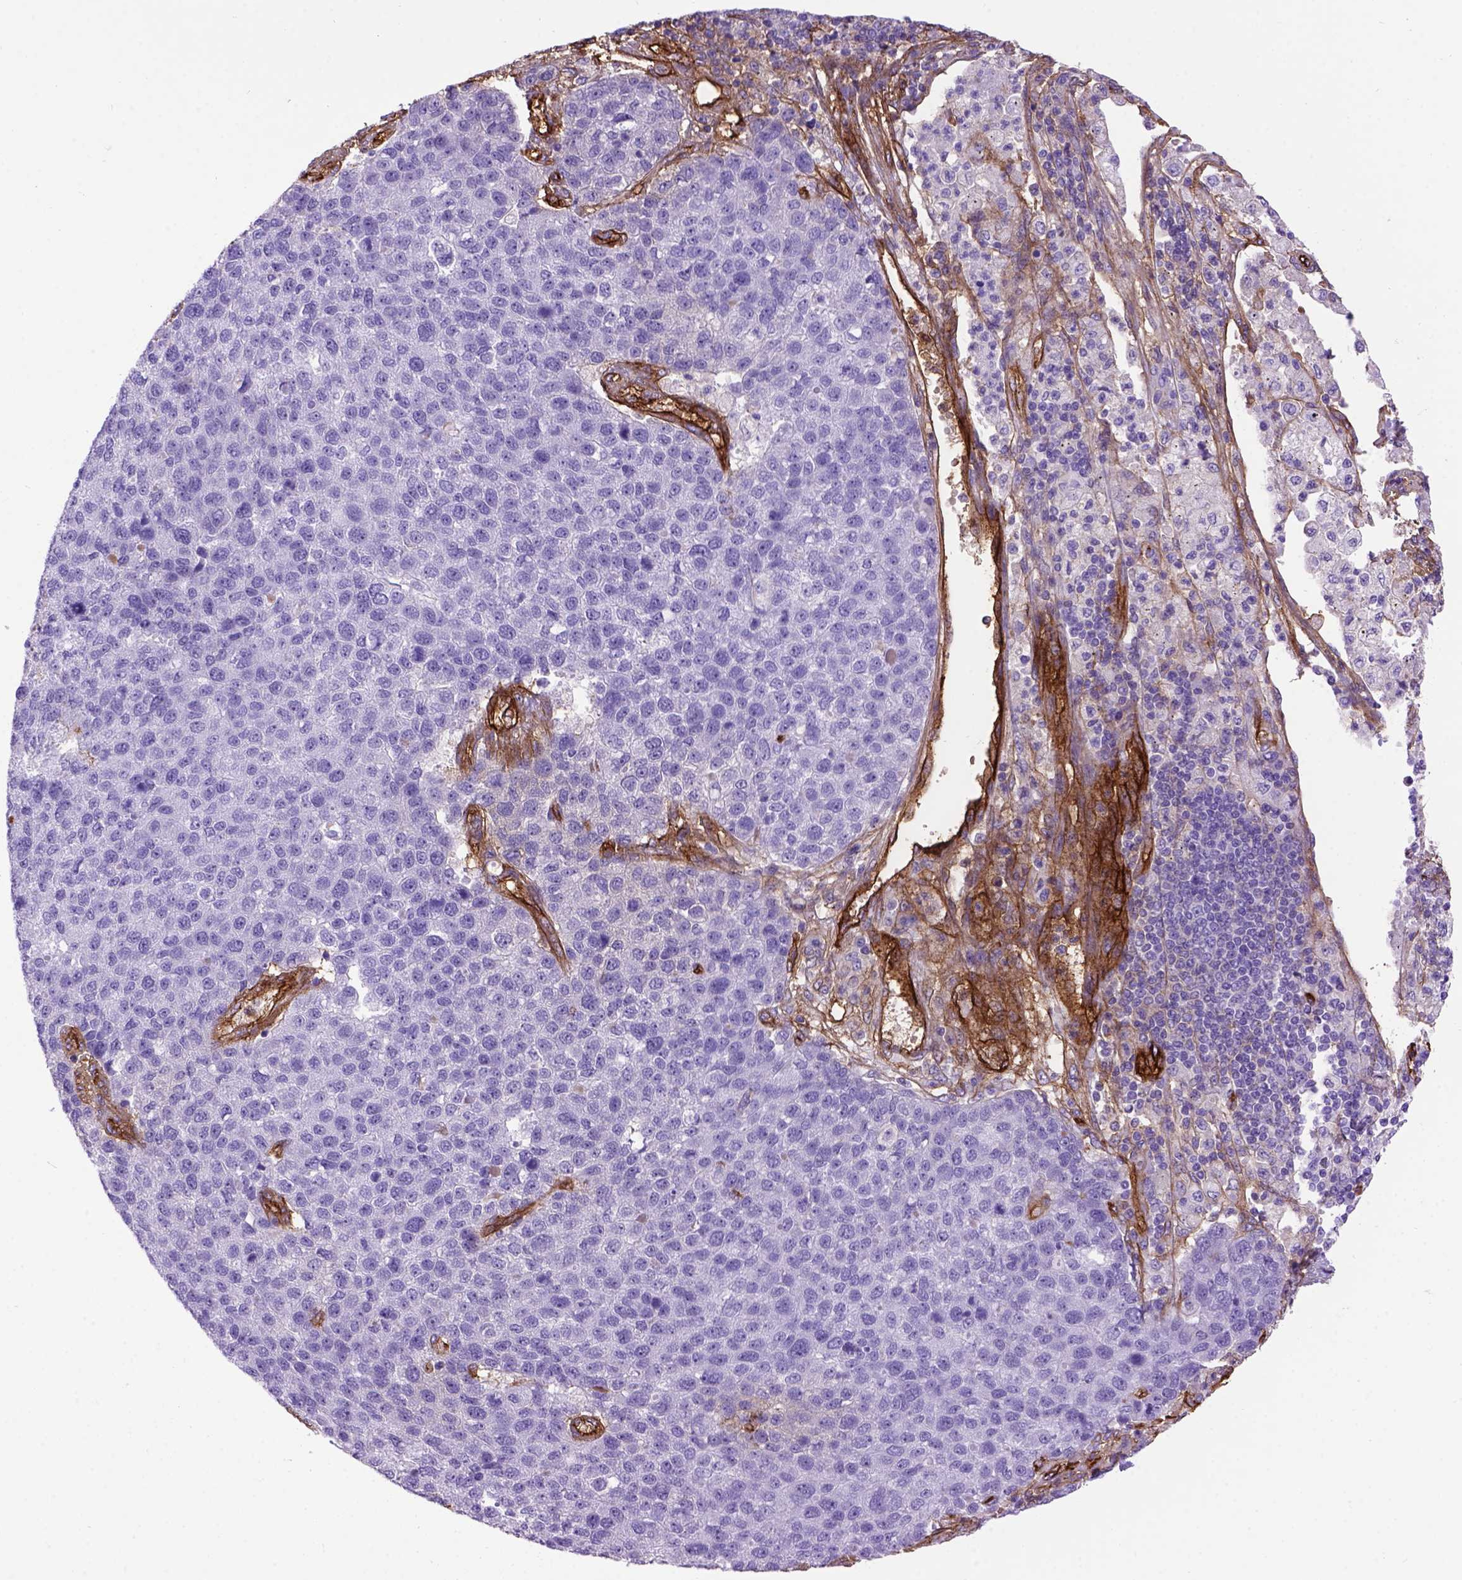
{"staining": {"intensity": "negative", "quantity": "none", "location": "none"}, "tissue": "pancreatic cancer", "cell_type": "Tumor cells", "image_type": "cancer", "snomed": [{"axis": "morphology", "description": "Adenocarcinoma, NOS"}, {"axis": "topography", "description": "Pancreas"}], "caption": "Immunohistochemical staining of pancreatic cancer exhibits no significant staining in tumor cells. (IHC, brightfield microscopy, high magnification).", "gene": "ENG", "patient": {"sex": "female", "age": 61}}